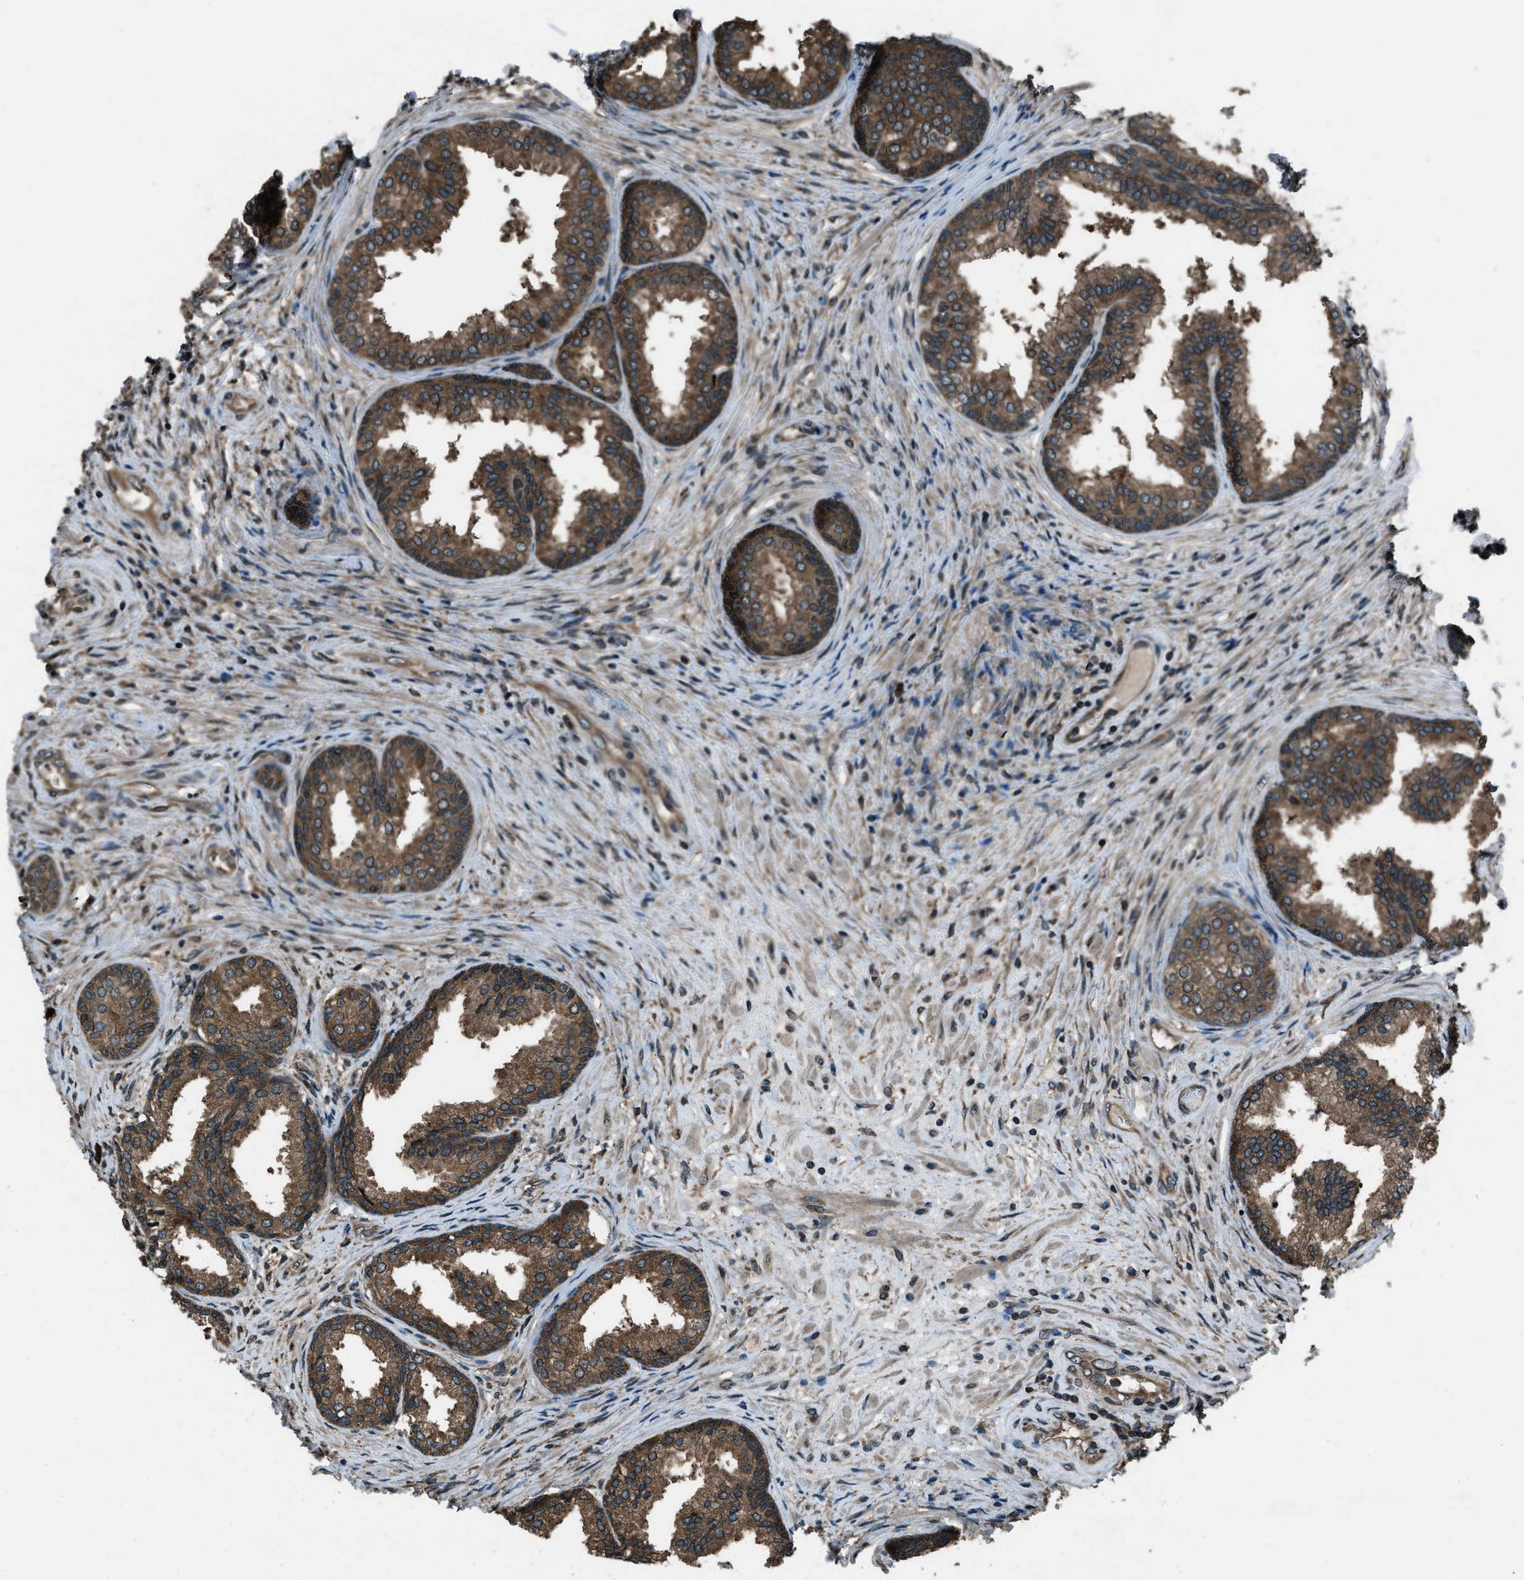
{"staining": {"intensity": "moderate", "quantity": ">75%", "location": "cytoplasmic/membranous"}, "tissue": "prostate", "cell_type": "Glandular cells", "image_type": "normal", "snomed": [{"axis": "morphology", "description": "Normal tissue, NOS"}, {"axis": "topography", "description": "Prostate"}], "caption": "The photomicrograph exhibits staining of unremarkable prostate, revealing moderate cytoplasmic/membranous protein staining (brown color) within glandular cells. The protein is stained brown, and the nuclei are stained in blue (DAB (3,3'-diaminobenzidine) IHC with brightfield microscopy, high magnification).", "gene": "TRIM4", "patient": {"sex": "male", "age": 76}}